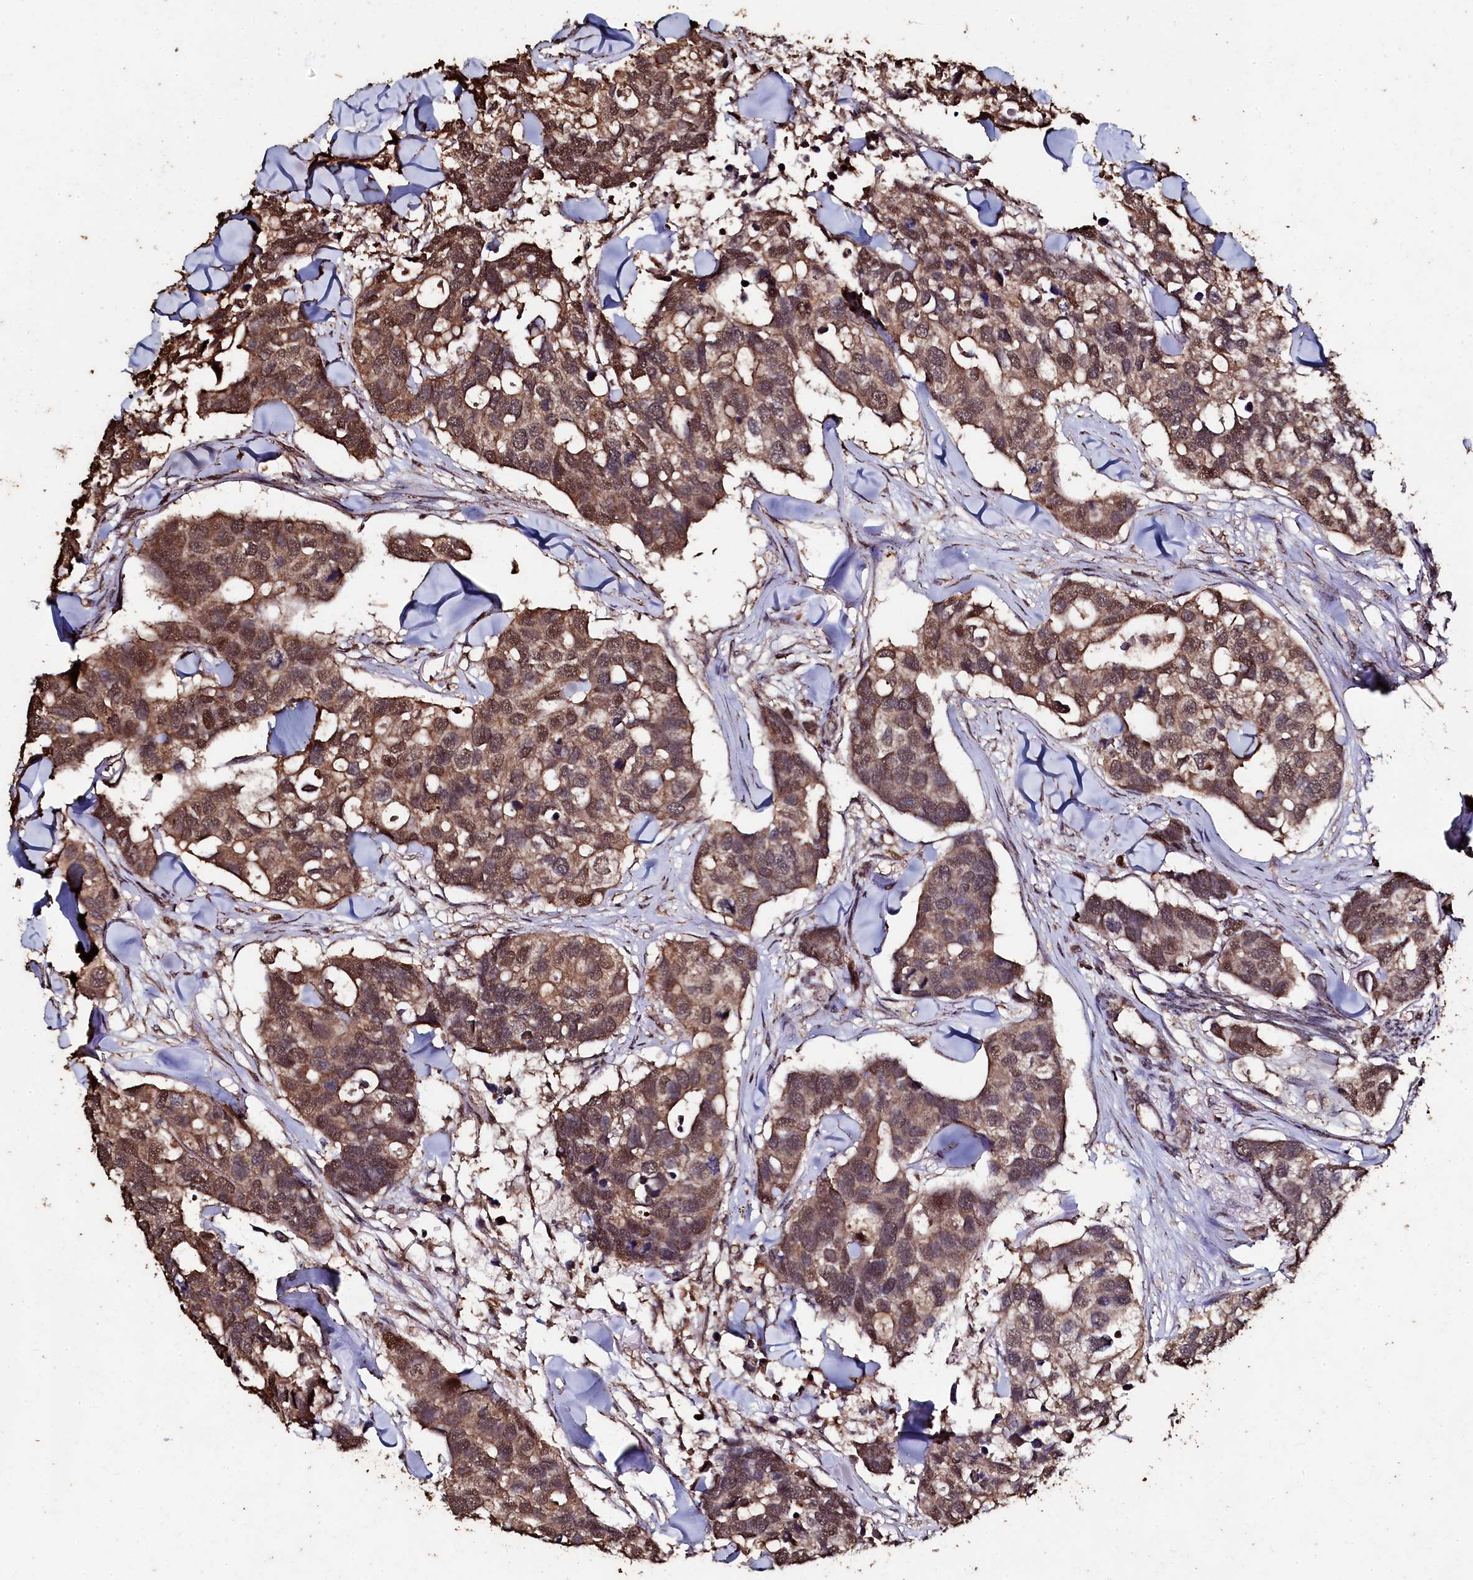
{"staining": {"intensity": "moderate", "quantity": ">75%", "location": "cytoplasmic/membranous,nuclear"}, "tissue": "breast cancer", "cell_type": "Tumor cells", "image_type": "cancer", "snomed": [{"axis": "morphology", "description": "Duct carcinoma"}, {"axis": "topography", "description": "Breast"}], "caption": "Human invasive ductal carcinoma (breast) stained for a protein (brown) reveals moderate cytoplasmic/membranous and nuclear positive staining in approximately >75% of tumor cells.", "gene": "FAAP24", "patient": {"sex": "female", "age": 83}}